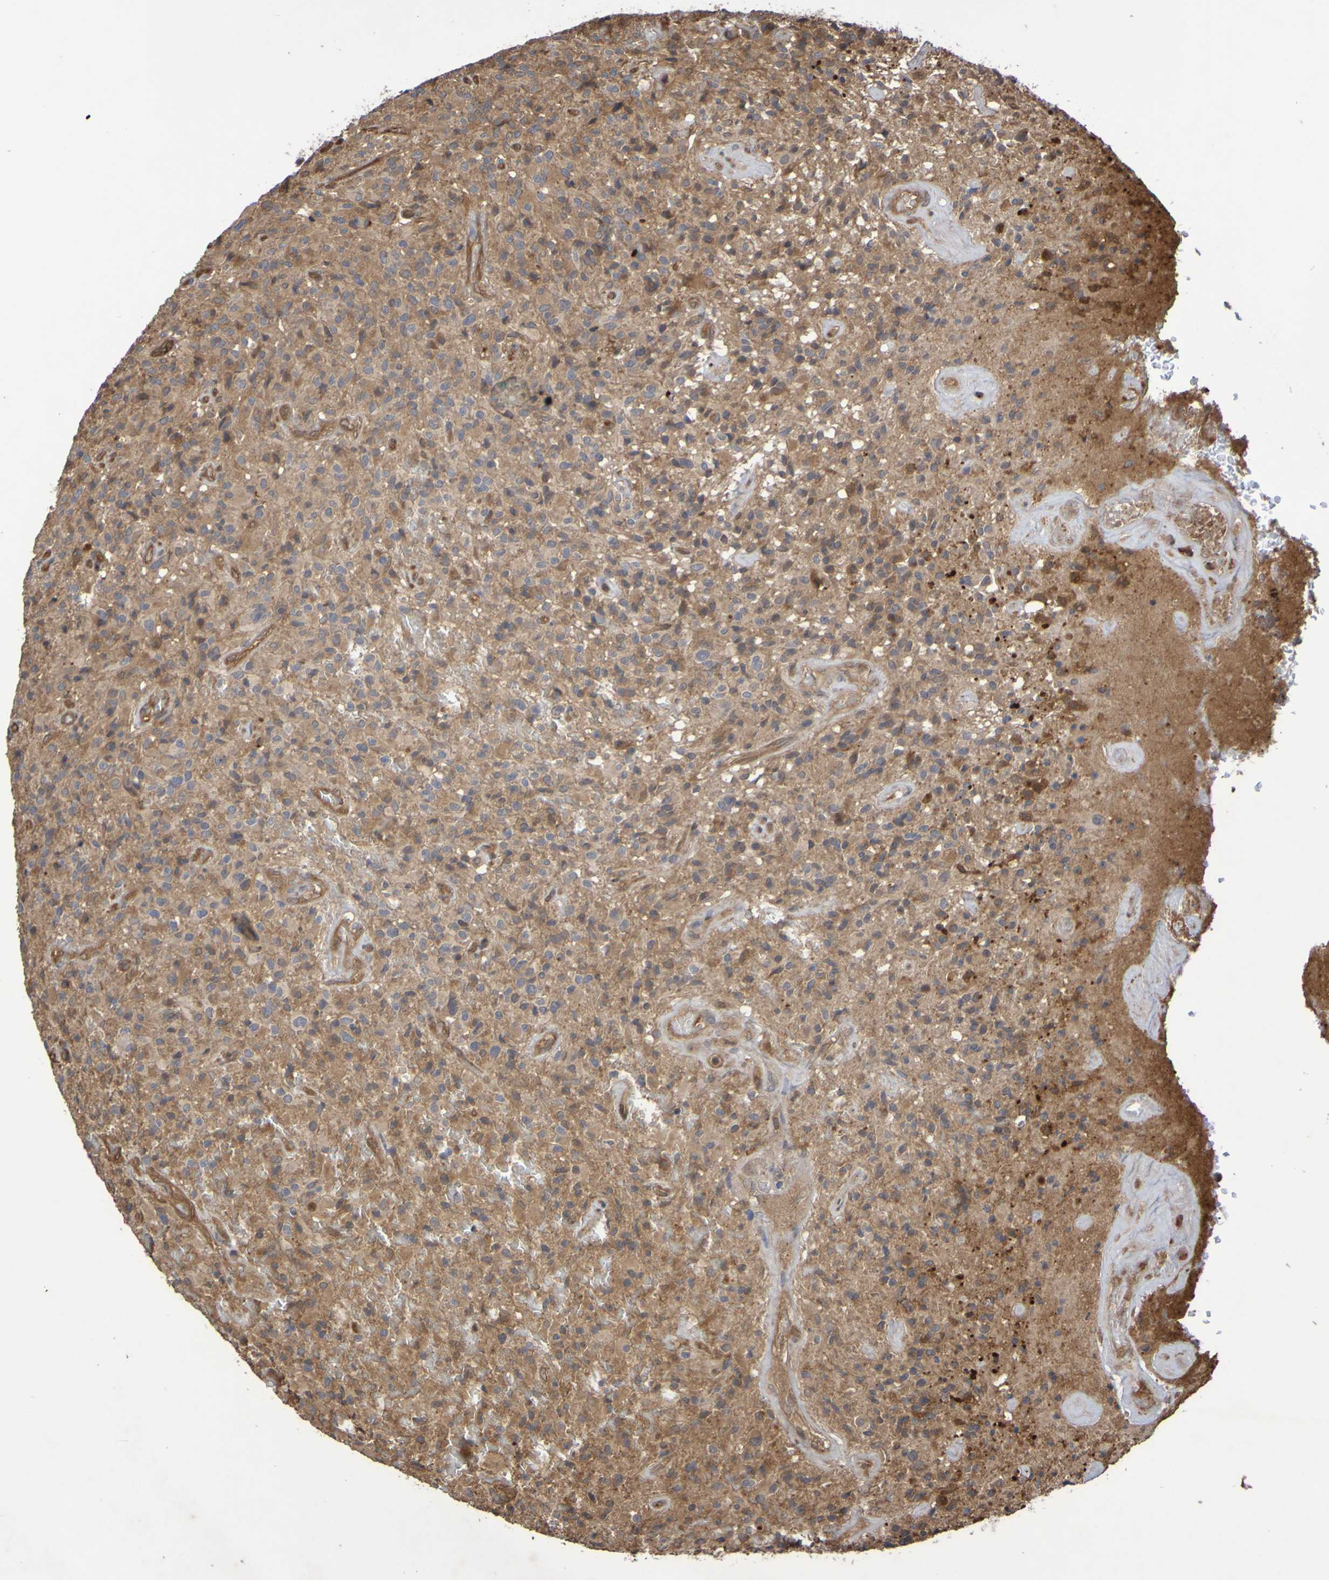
{"staining": {"intensity": "moderate", "quantity": ">75%", "location": "cytoplasmic/membranous"}, "tissue": "glioma", "cell_type": "Tumor cells", "image_type": "cancer", "snomed": [{"axis": "morphology", "description": "Glioma, malignant, High grade"}, {"axis": "topography", "description": "Brain"}], "caption": "Glioma stained for a protein demonstrates moderate cytoplasmic/membranous positivity in tumor cells.", "gene": "SERPINB6", "patient": {"sex": "male", "age": 71}}